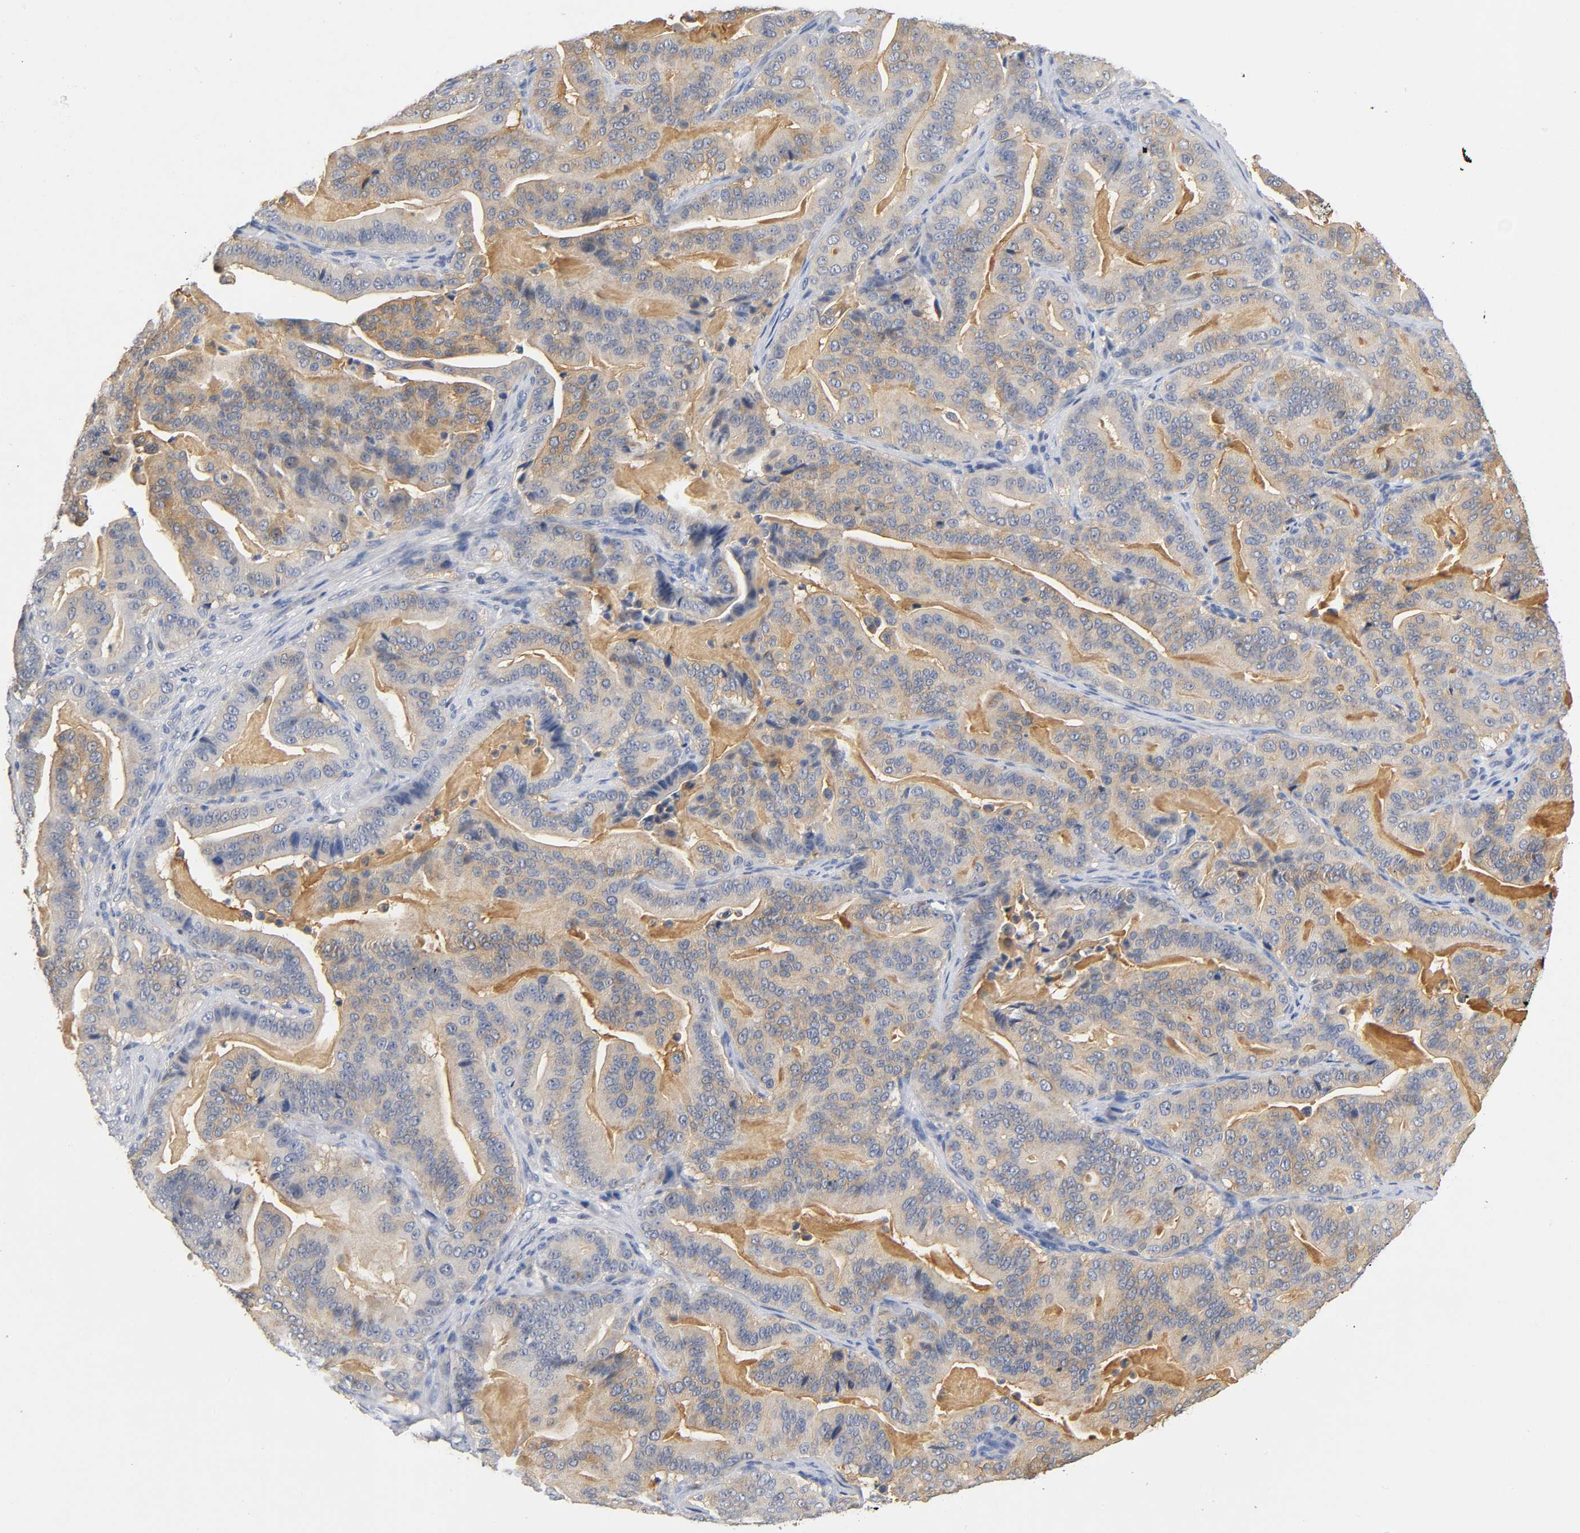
{"staining": {"intensity": "moderate", "quantity": ">75%", "location": "cytoplasmic/membranous"}, "tissue": "pancreatic cancer", "cell_type": "Tumor cells", "image_type": "cancer", "snomed": [{"axis": "morphology", "description": "Adenocarcinoma, NOS"}, {"axis": "topography", "description": "Pancreas"}], "caption": "A brown stain labels moderate cytoplasmic/membranous staining of a protein in human pancreatic cancer (adenocarcinoma) tumor cells.", "gene": "TNC", "patient": {"sex": "male", "age": 63}}